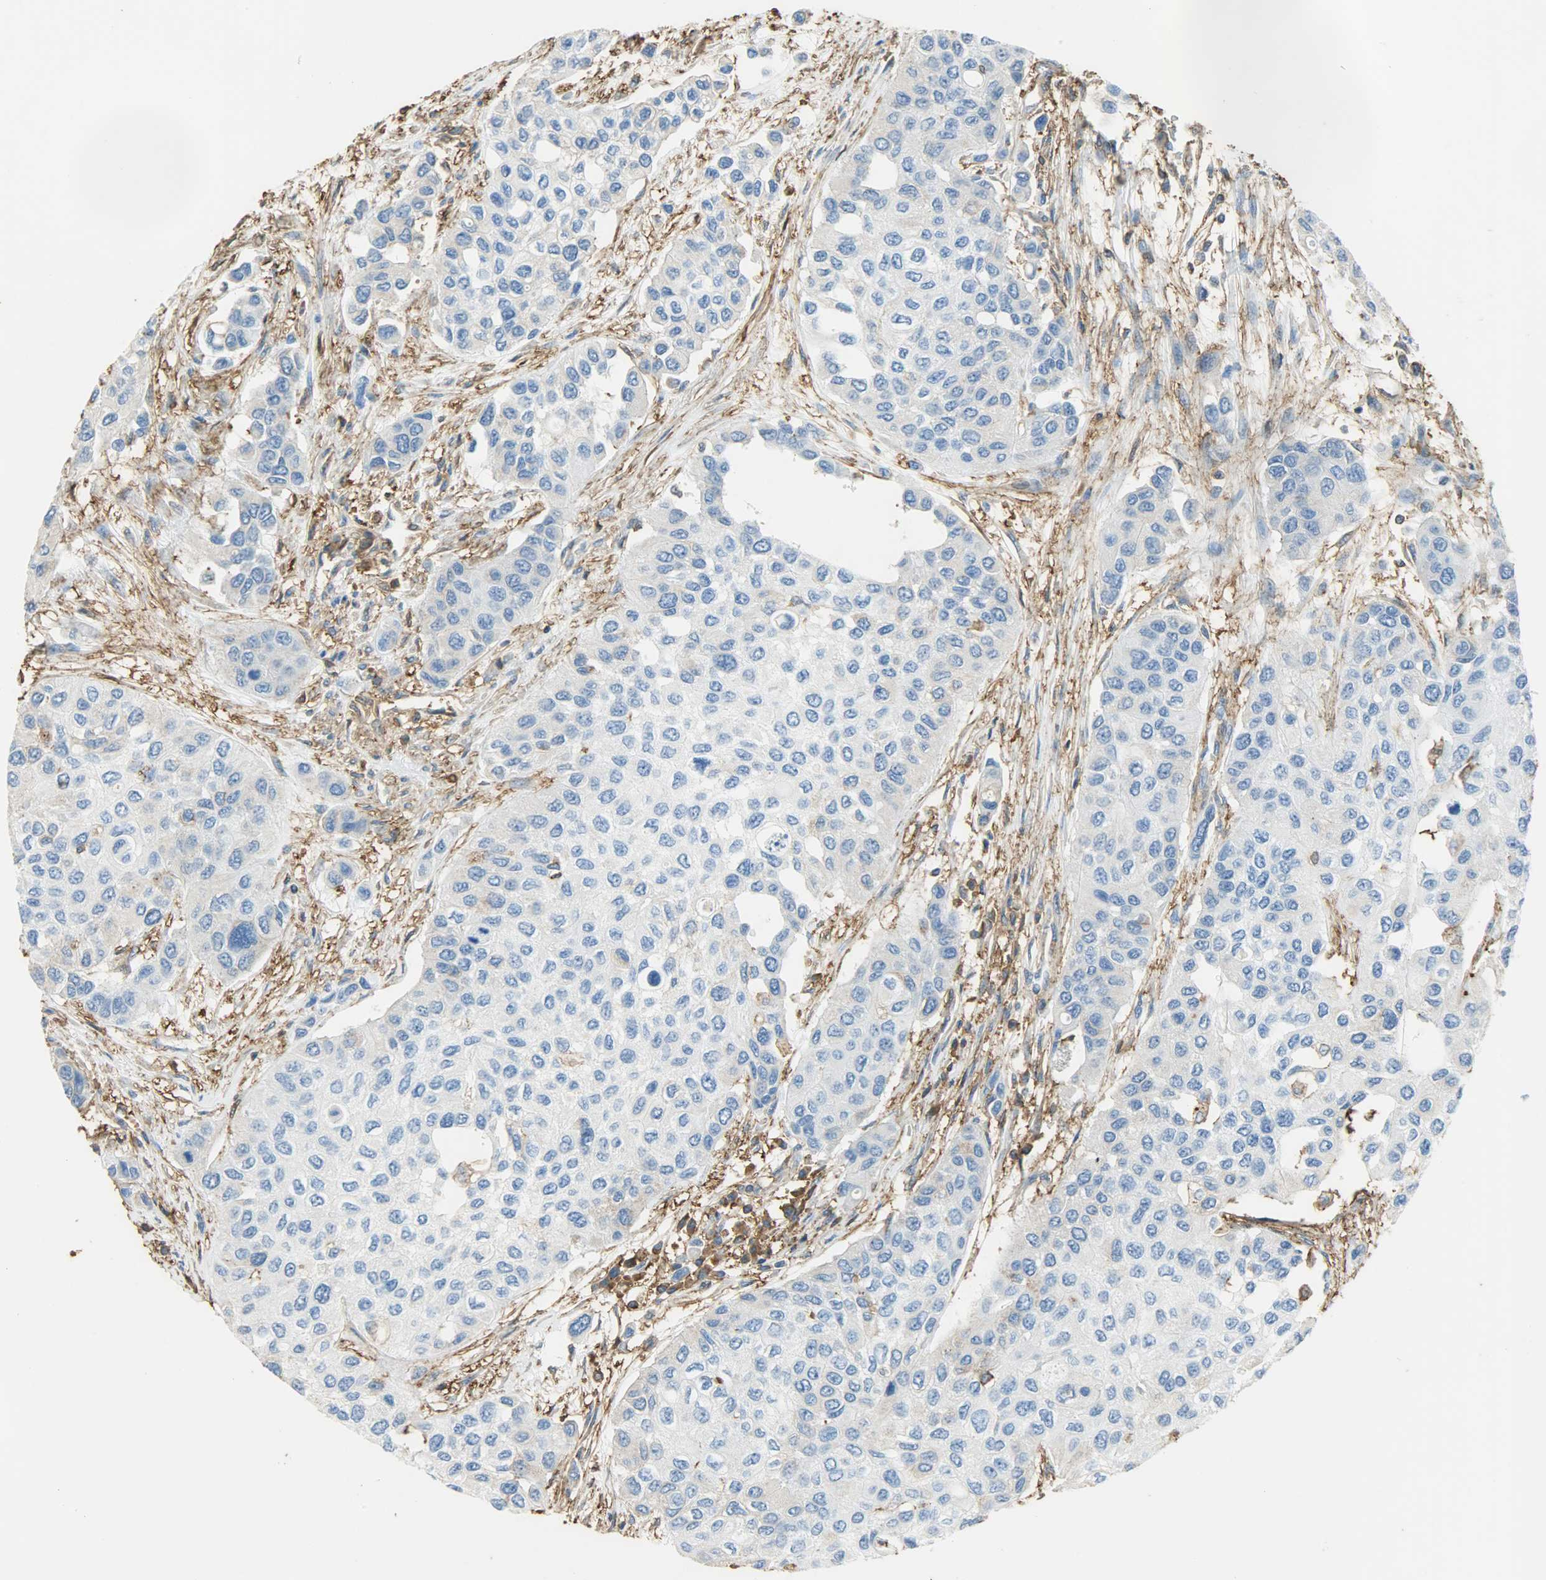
{"staining": {"intensity": "negative", "quantity": "none", "location": "none"}, "tissue": "urothelial cancer", "cell_type": "Tumor cells", "image_type": "cancer", "snomed": [{"axis": "morphology", "description": "Urothelial carcinoma, High grade"}, {"axis": "topography", "description": "Urinary bladder"}], "caption": "IHC image of urothelial cancer stained for a protein (brown), which displays no staining in tumor cells.", "gene": "ANXA6", "patient": {"sex": "female", "age": 56}}